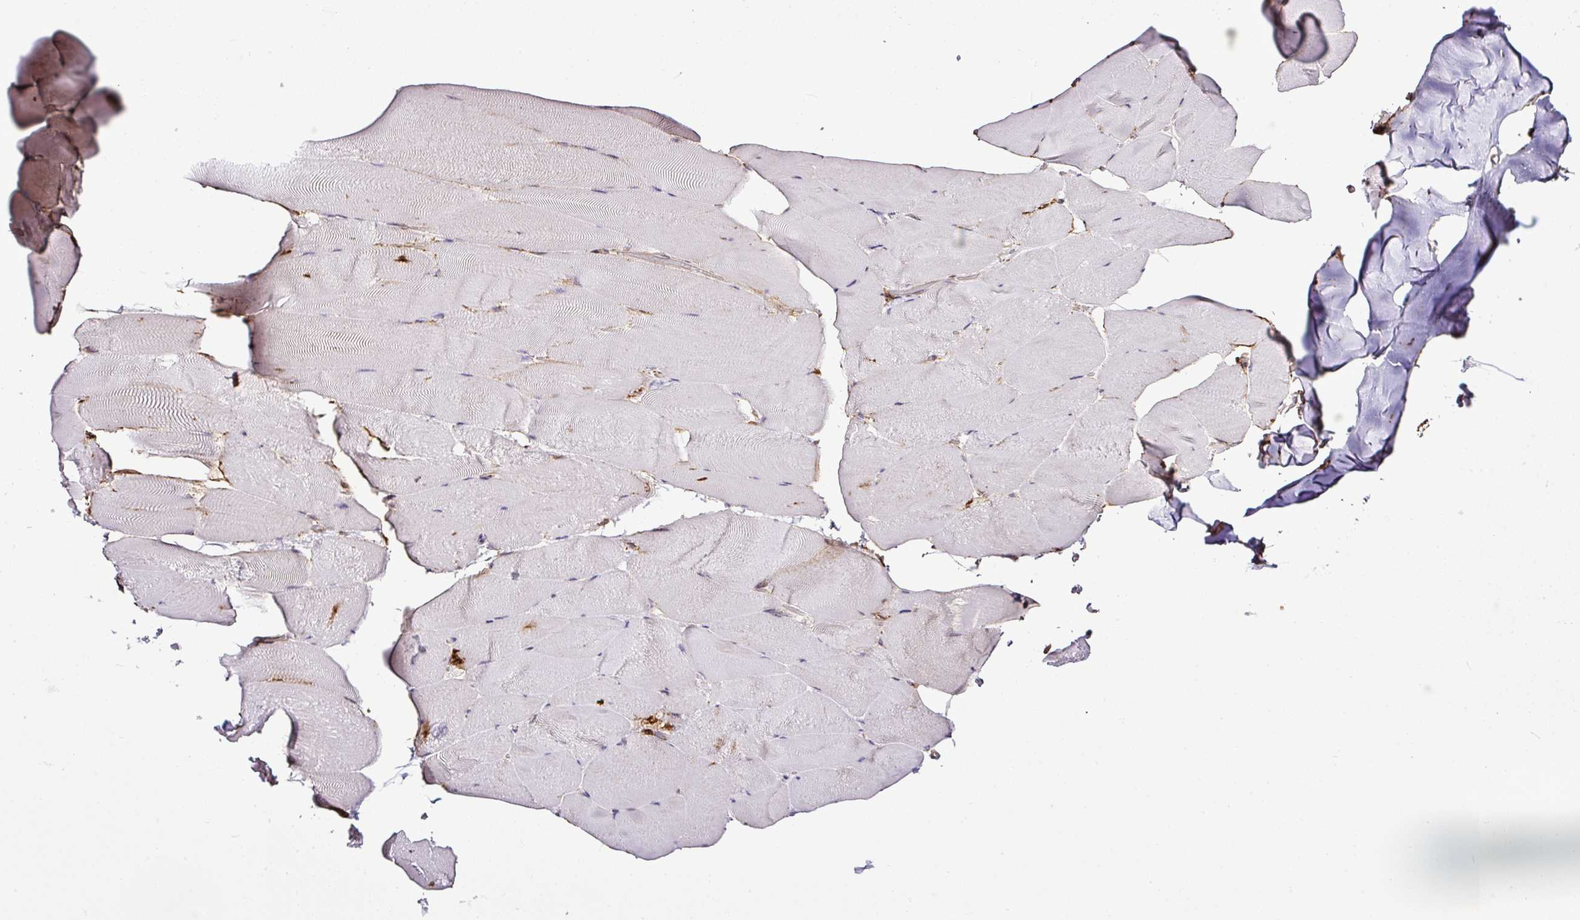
{"staining": {"intensity": "weak", "quantity": "<25%", "location": "cytoplasmic/membranous,nuclear"}, "tissue": "skeletal muscle", "cell_type": "Myocytes", "image_type": "normal", "snomed": [{"axis": "morphology", "description": "Normal tissue, NOS"}, {"axis": "topography", "description": "Skeletal muscle"}], "caption": "This is a histopathology image of immunohistochemistry (IHC) staining of benign skeletal muscle, which shows no positivity in myocytes.", "gene": "FAM153A", "patient": {"sex": "female", "age": 64}}